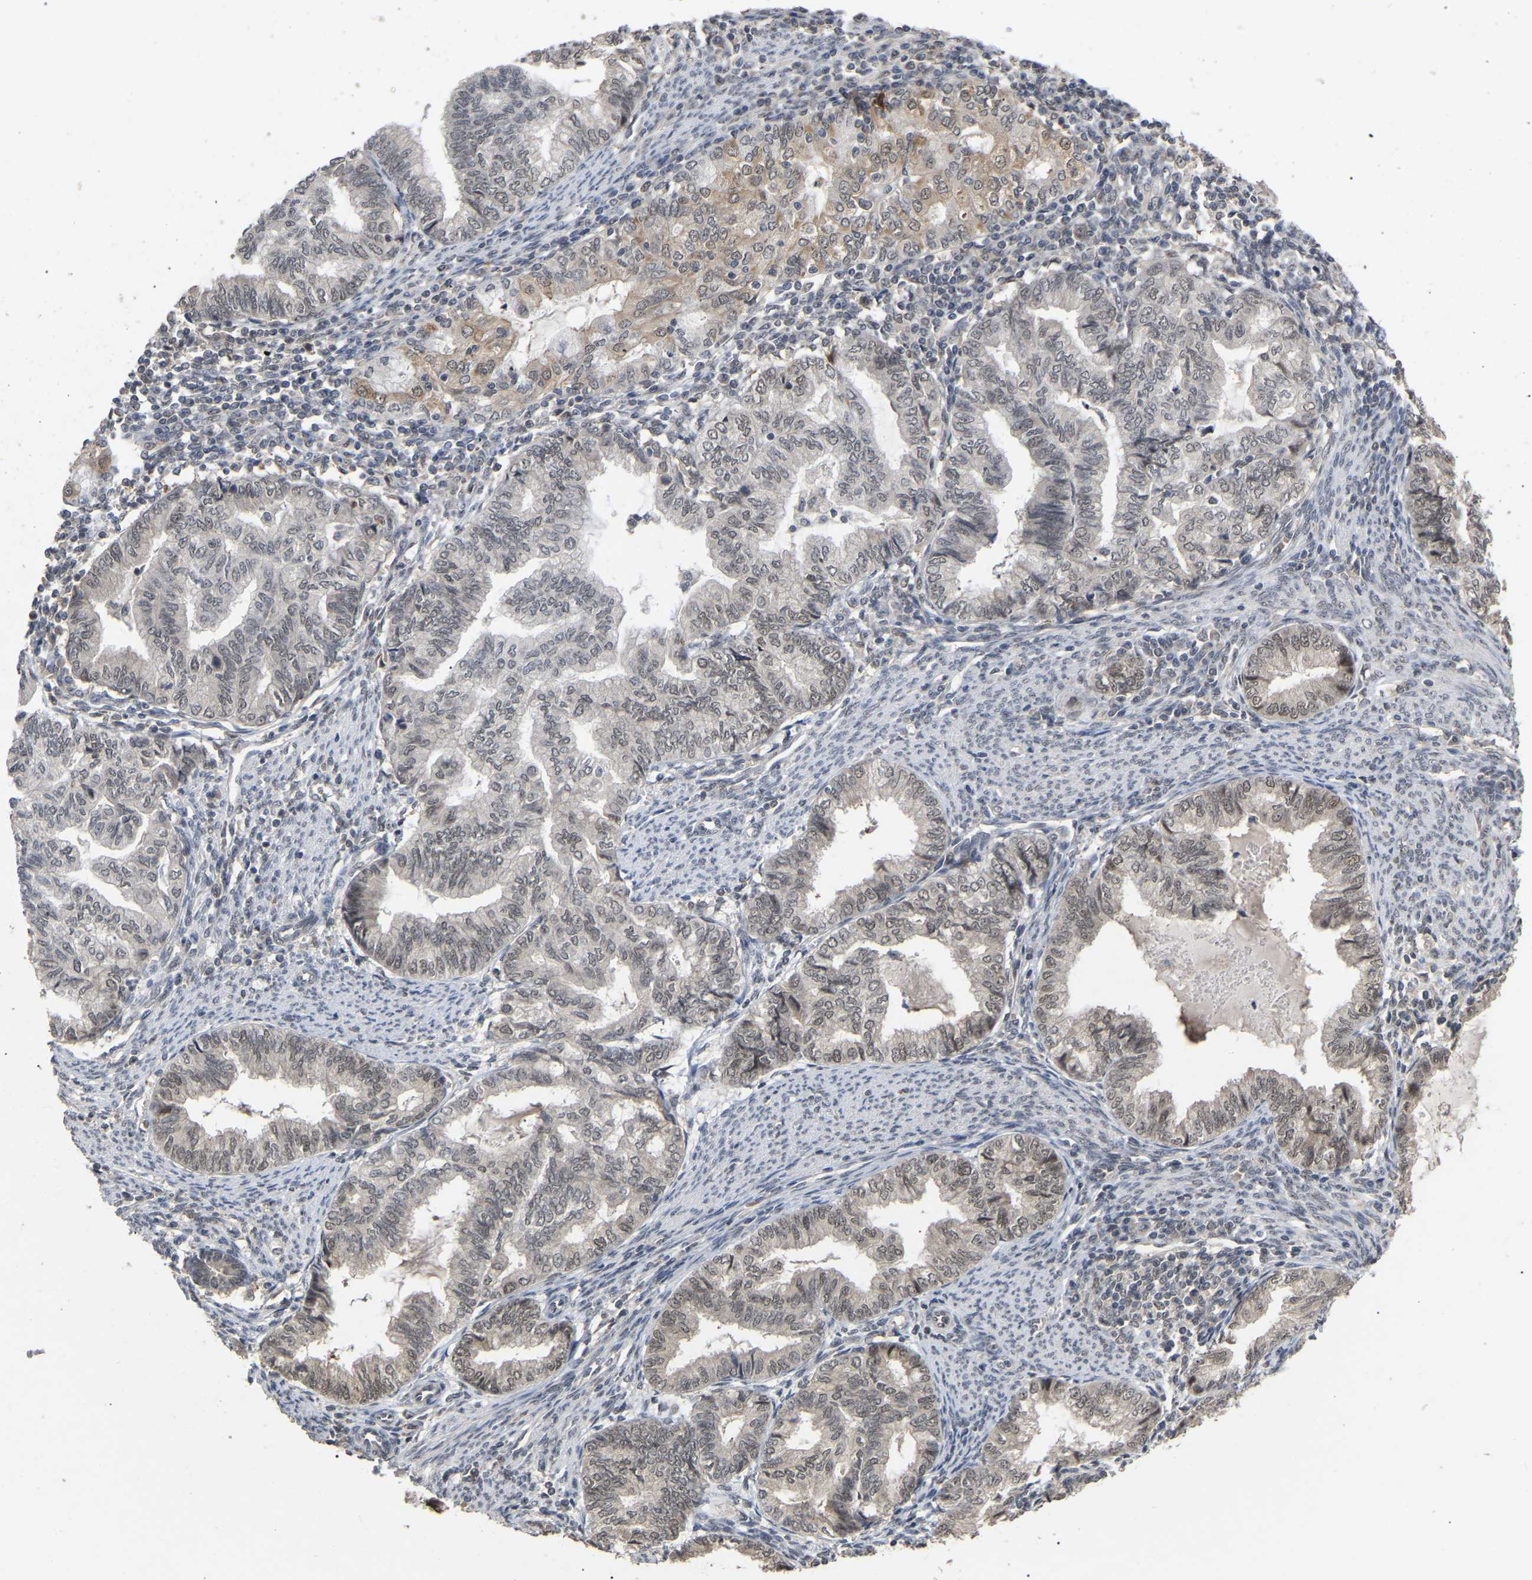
{"staining": {"intensity": "weak", "quantity": "25%-75%", "location": "nuclear"}, "tissue": "endometrial cancer", "cell_type": "Tumor cells", "image_type": "cancer", "snomed": [{"axis": "morphology", "description": "Adenocarcinoma, NOS"}, {"axis": "topography", "description": "Endometrium"}], "caption": "Weak nuclear positivity for a protein is appreciated in about 25%-75% of tumor cells of endometrial cancer (adenocarcinoma) using IHC.", "gene": "JAZF1", "patient": {"sex": "female", "age": 79}}